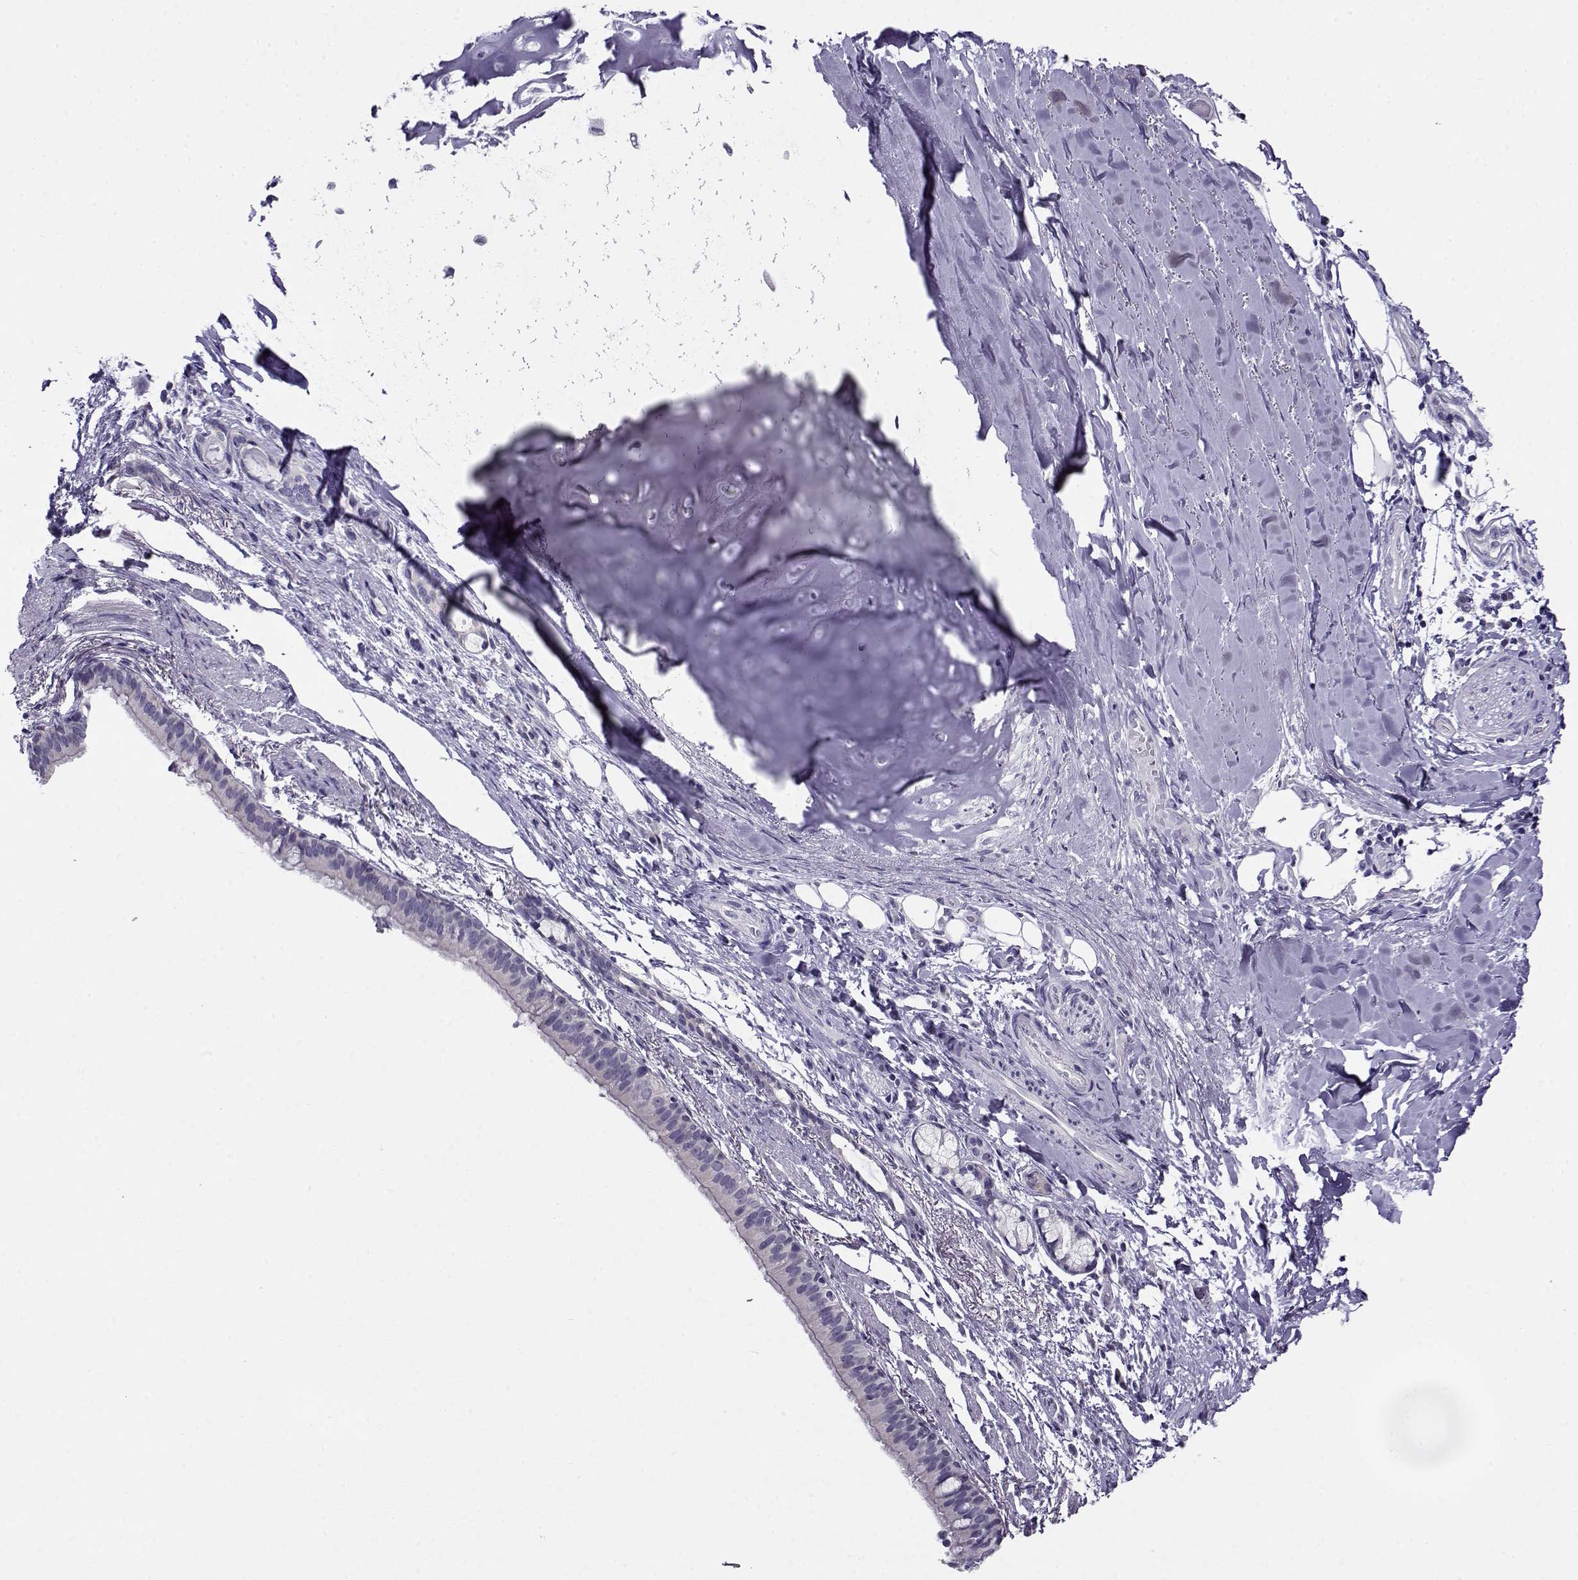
{"staining": {"intensity": "negative", "quantity": "none", "location": "none"}, "tissue": "bronchus", "cell_type": "Respiratory epithelial cells", "image_type": "normal", "snomed": [{"axis": "morphology", "description": "Normal tissue, NOS"}, {"axis": "morphology", "description": "Squamous cell carcinoma, NOS"}, {"axis": "topography", "description": "Bronchus"}, {"axis": "topography", "description": "Lung"}], "caption": "Immunohistochemistry image of unremarkable bronchus stained for a protein (brown), which demonstrates no staining in respiratory epithelial cells.", "gene": "FEZF1", "patient": {"sex": "male", "age": 69}}